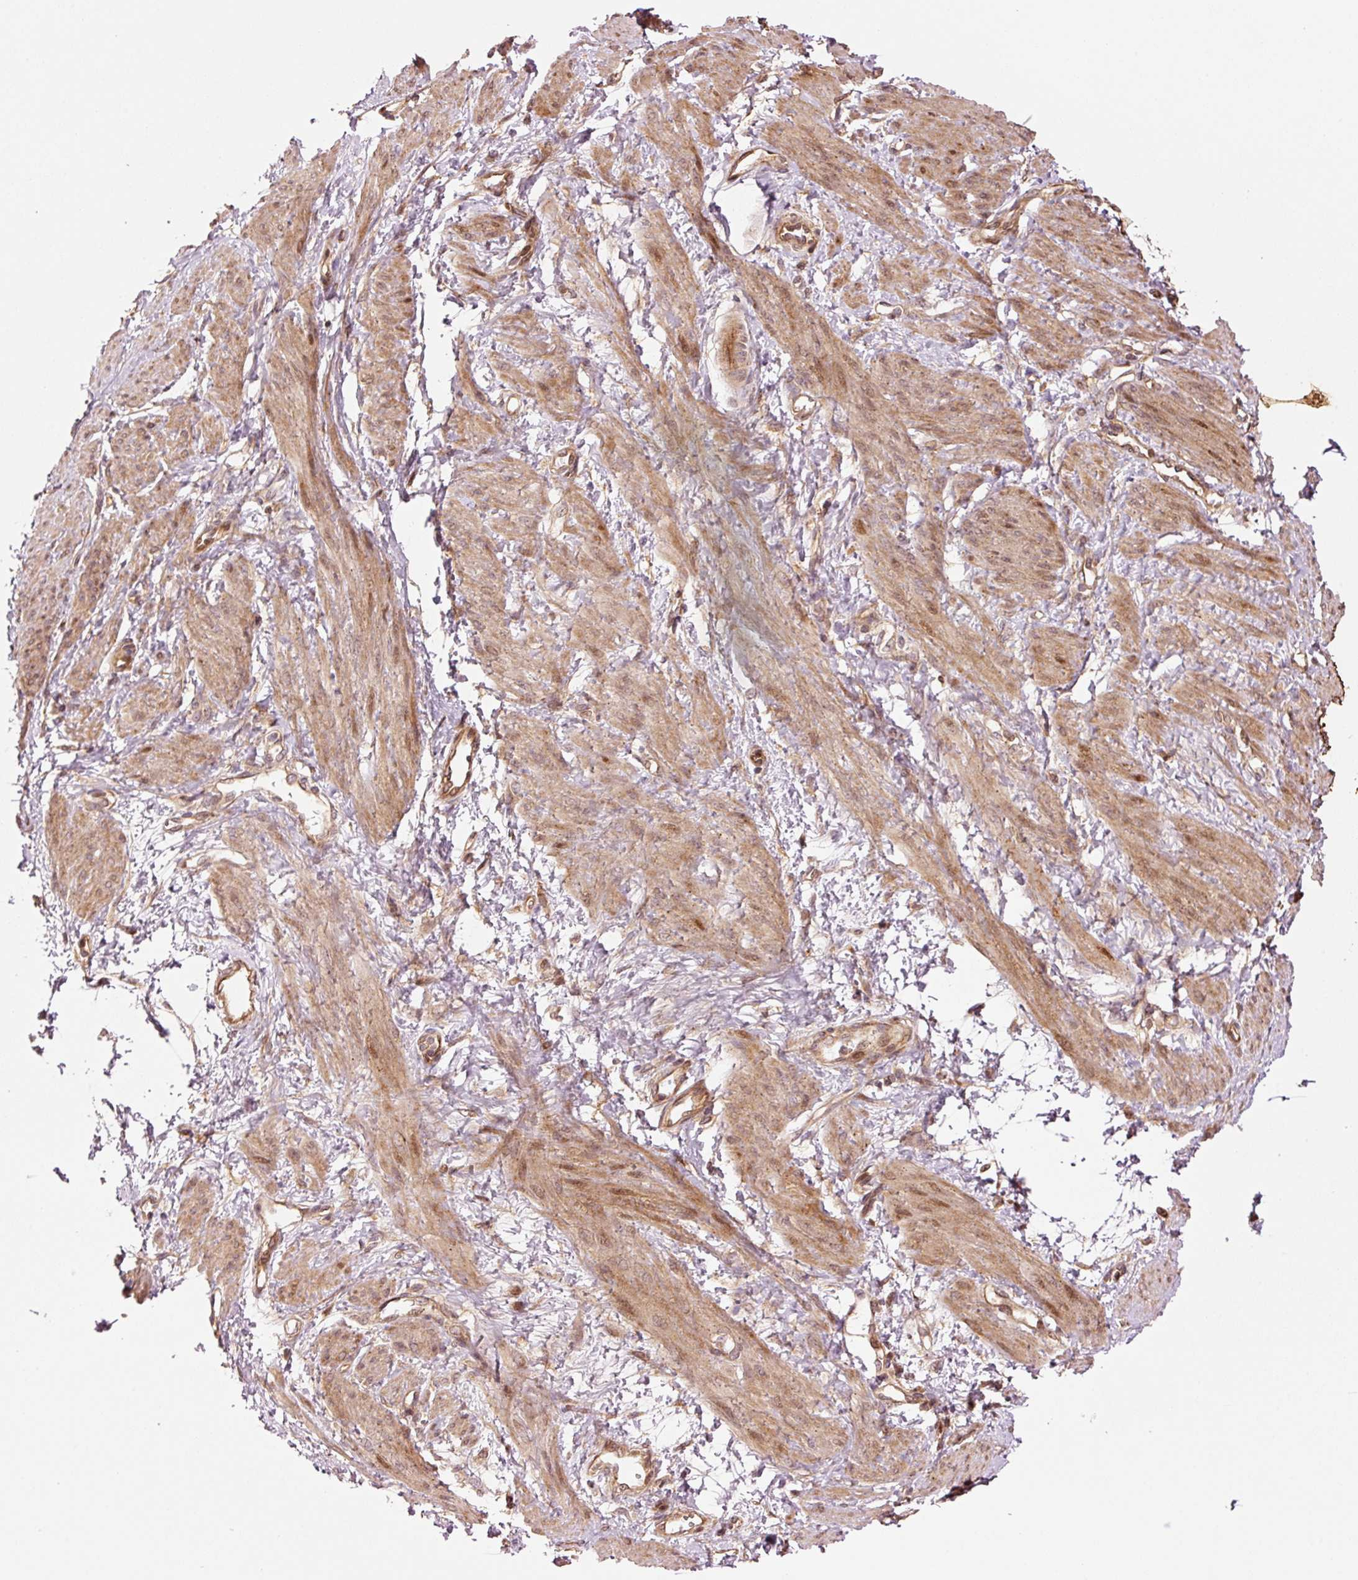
{"staining": {"intensity": "moderate", "quantity": ">75%", "location": "cytoplasmic/membranous,nuclear"}, "tissue": "smooth muscle", "cell_type": "Smooth muscle cells", "image_type": "normal", "snomed": [{"axis": "morphology", "description": "Normal tissue, NOS"}, {"axis": "topography", "description": "Smooth muscle"}, {"axis": "topography", "description": "Uterus"}], "caption": "An image of smooth muscle stained for a protein displays moderate cytoplasmic/membranous,nuclear brown staining in smooth muscle cells. Immunohistochemistry (ihc) stains the protein of interest in brown and the nuclei are stained blue.", "gene": "OXER1", "patient": {"sex": "female", "age": 39}}